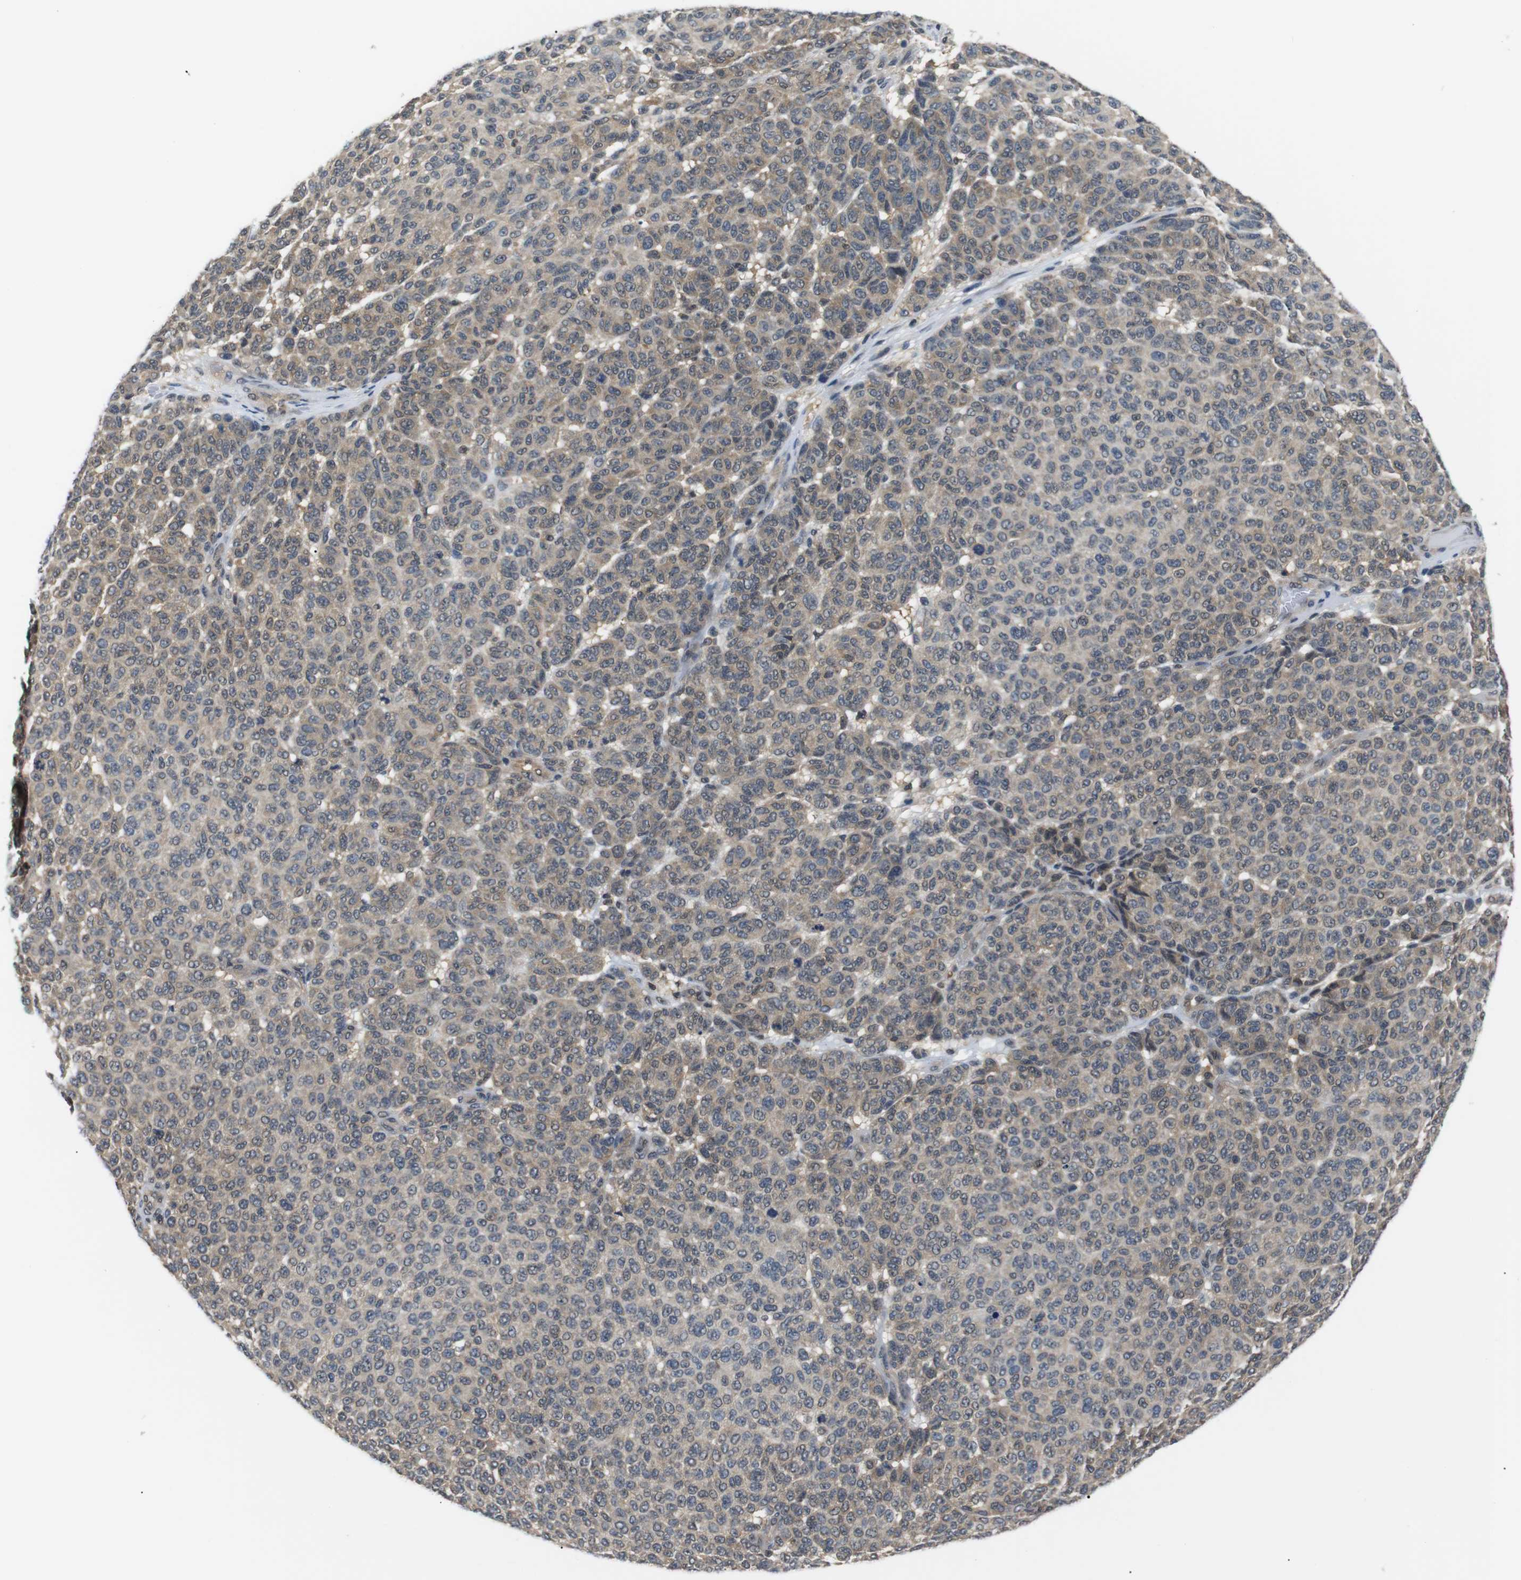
{"staining": {"intensity": "weak", "quantity": ">75%", "location": "cytoplasmic/membranous"}, "tissue": "melanoma", "cell_type": "Tumor cells", "image_type": "cancer", "snomed": [{"axis": "morphology", "description": "Malignant melanoma, NOS"}, {"axis": "topography", "description": "Skin"}], "caption": "High-magnification brightfield microscopy of malignant melanoma stained with DAB (3,3'-diaminobenzidine) (brown) and counterstained with hematoxylin (blue). tumor cells exhibit weak cytoplasmic/membranous expression is seen in about>75% of cells.", "gene": "UBXN1", "patient": {"sex": "male", "age": 59}}